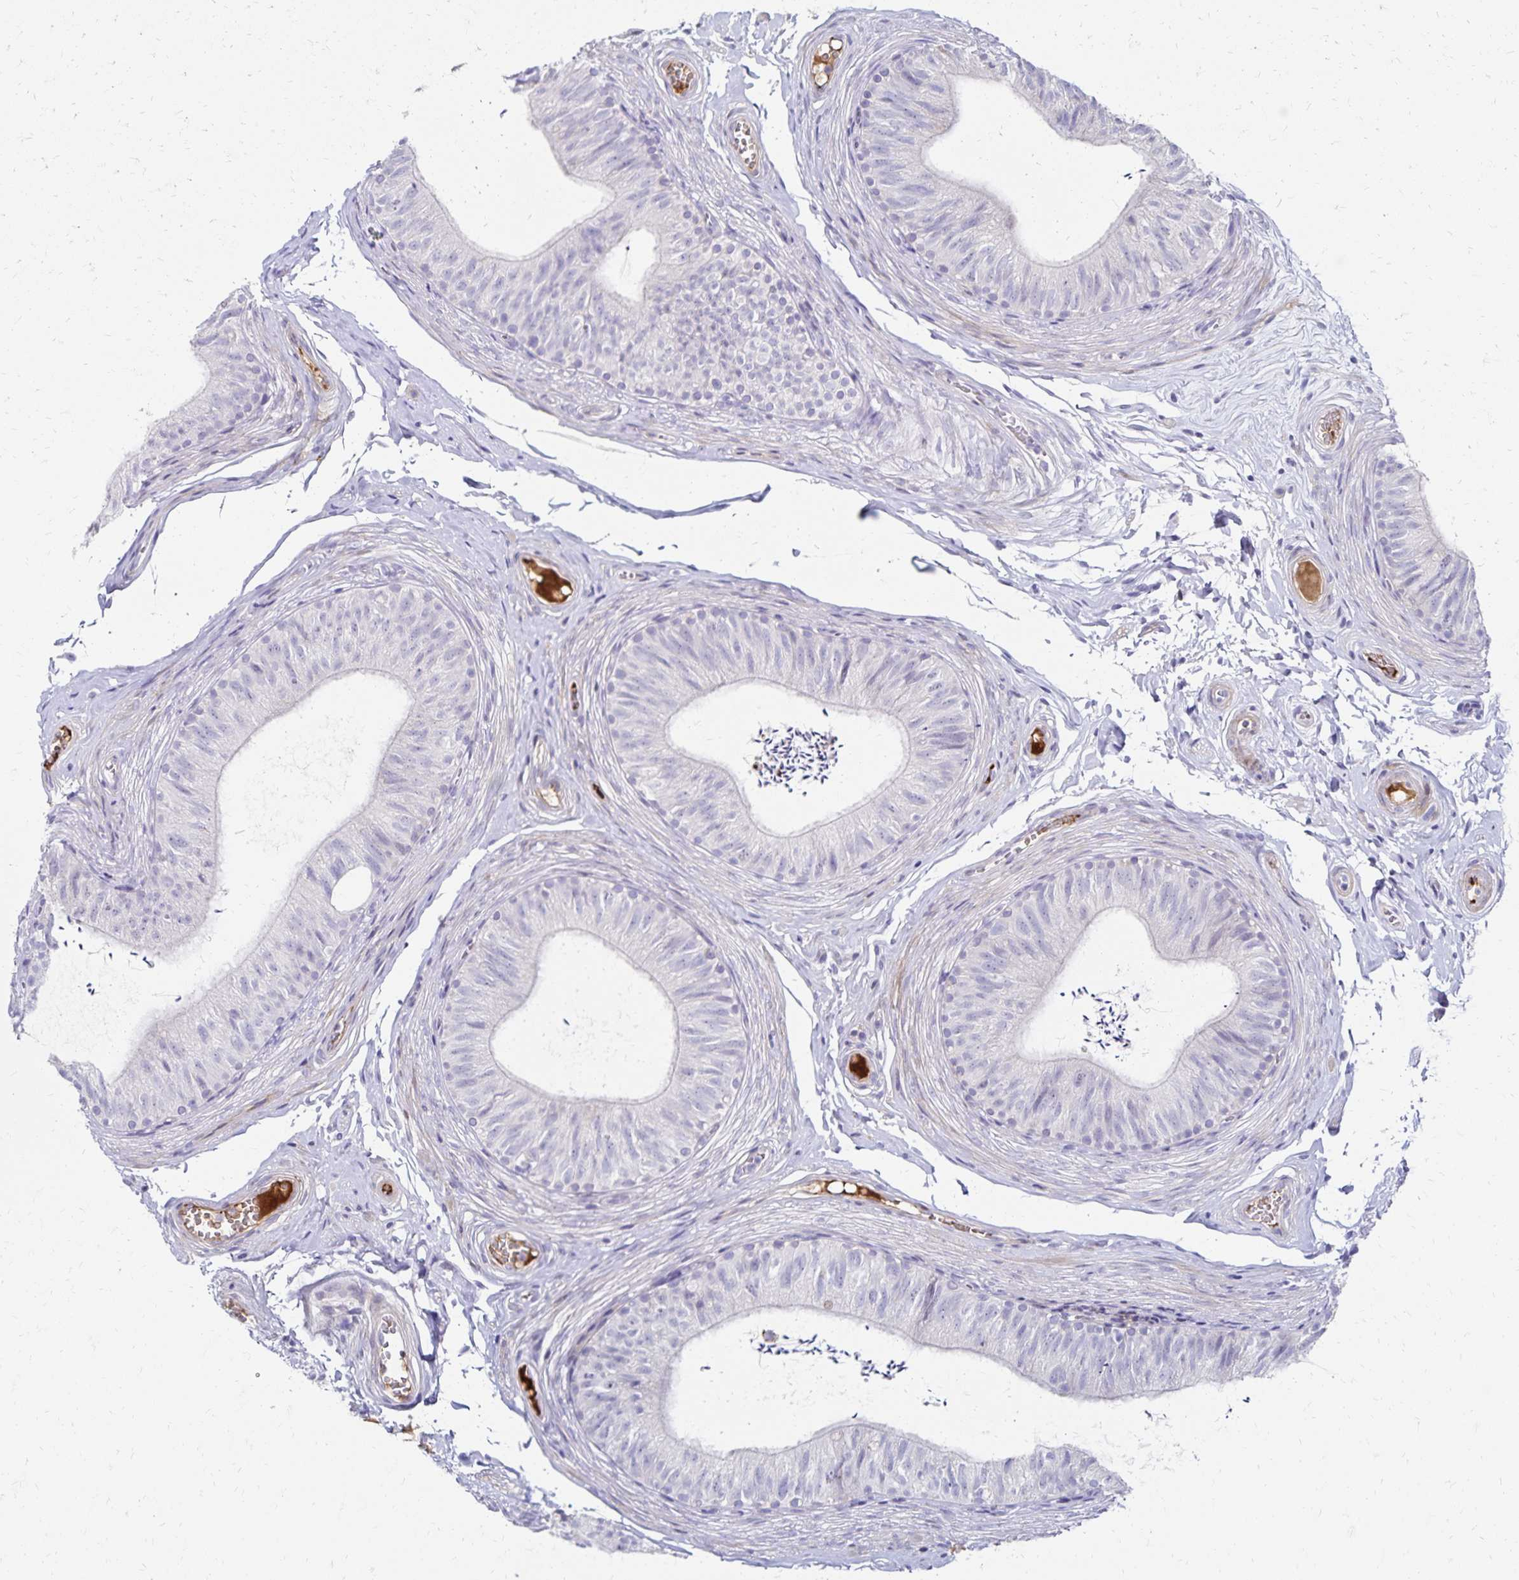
{"staining": {"intensity": "negative", "quantity": "none", "location": "none"}, "tissue": "epididymis", "cell_type": "Glandular cells", "image_type": "normal", "snomed": [{"axis": "morphology", "description": "Normal tissue, NOS"}, {"axis": "topography", "description": "Epididymis, spermatic cord, NOS"}, {"axis": "topography", "description": "Epididymis"}, {"axis": "topography", "description": "Peripheral nerve tissue"}], "caption": "Immunohistochemical staining of normal human epididymis reveals no significant staining in glandular cells. (Brightfield microscopy of DAB immunohistochemistry at high magnification).", "gene": "NECAP1", "patient": {"sex": "male", "age": 29}}